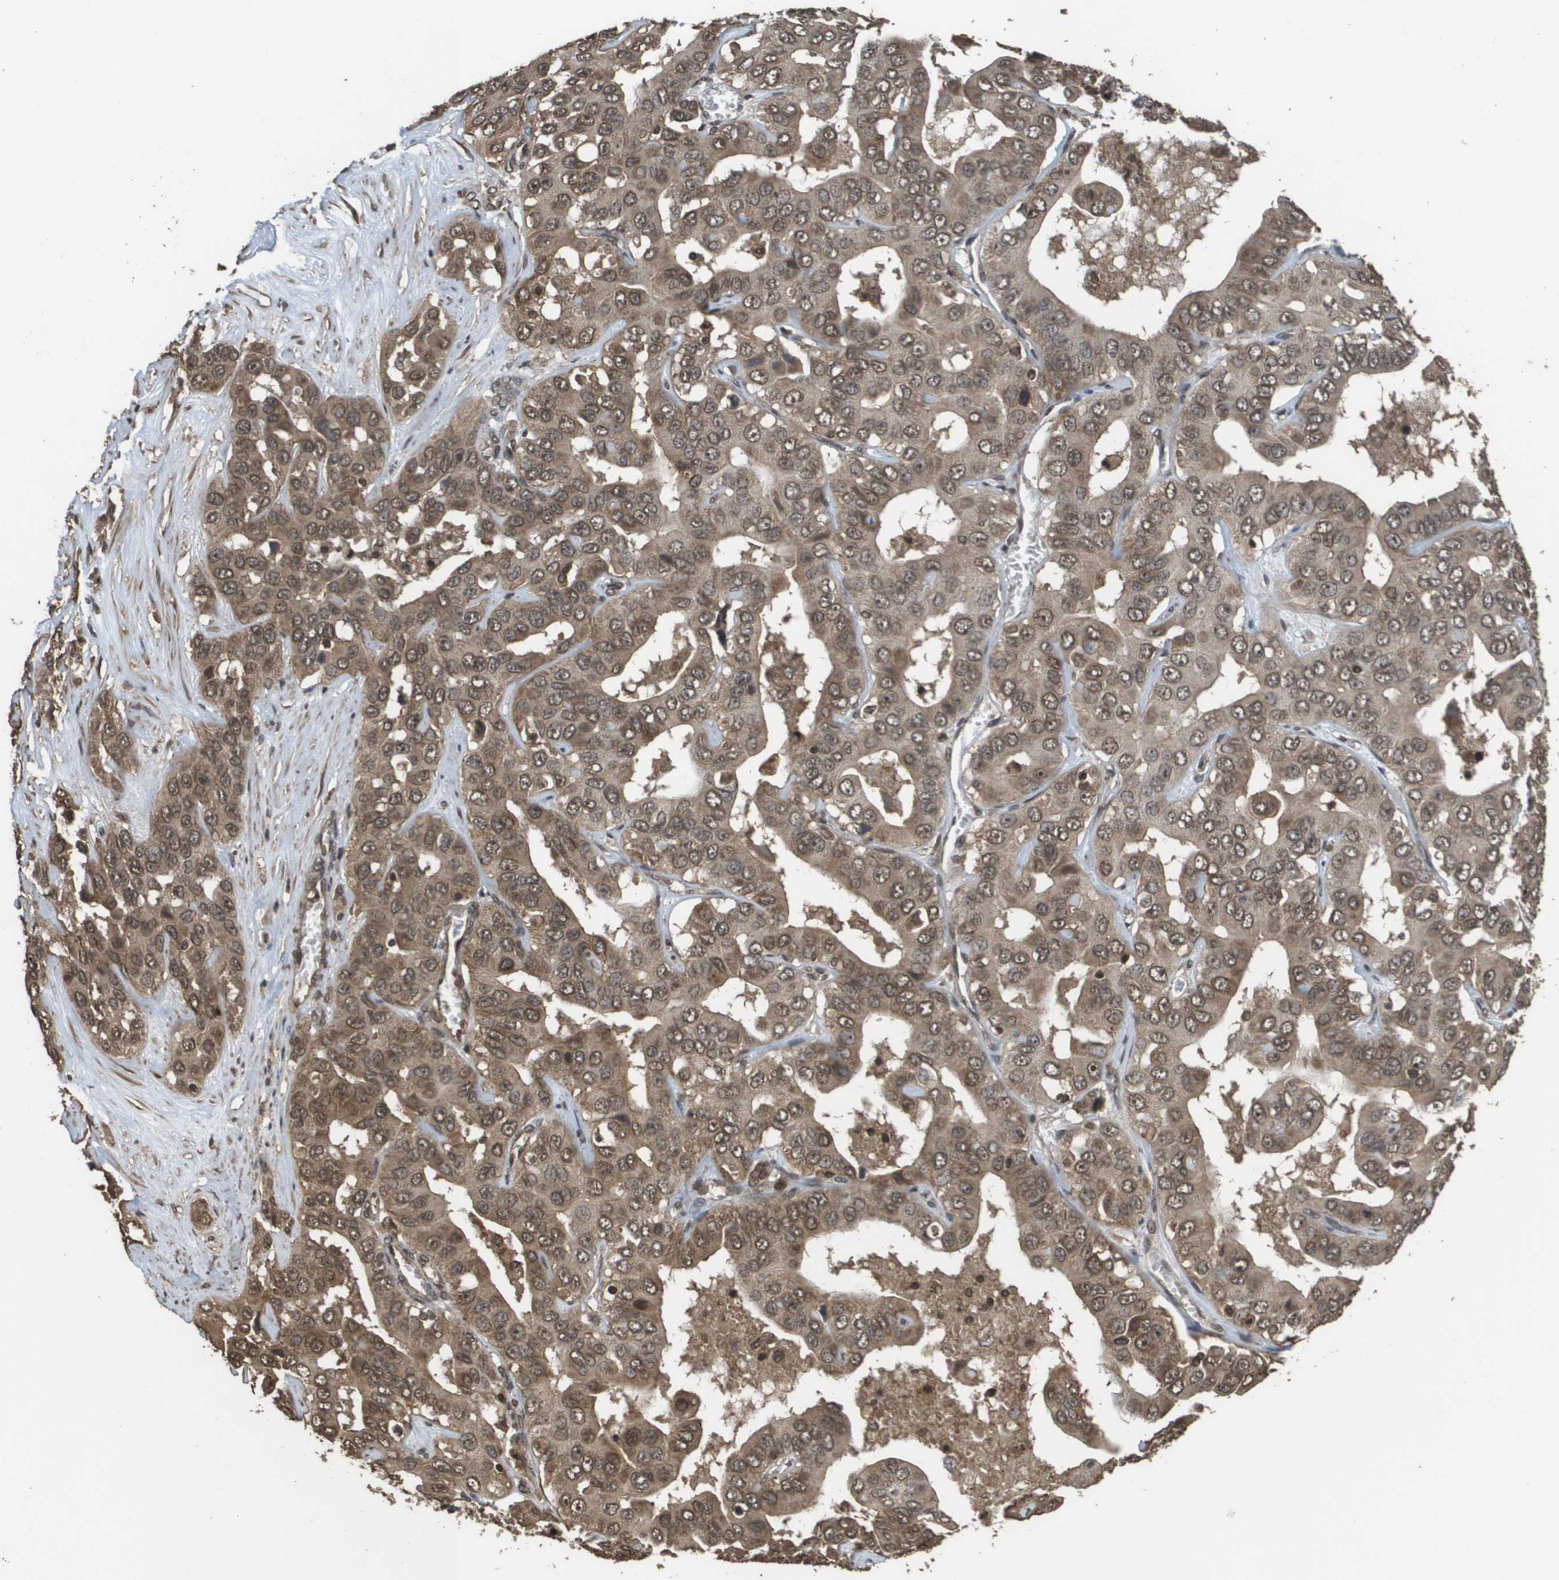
{"staining": {"intensity": "moderate", "quantity": ">75%", "location": "cytoplasmic/membranous"}, "tissue": "liver cancer", "cell_type": "Tumor cells", "image_type": "cancer", "snomed": [{"axis": "morphology", "description": "Cholangiocarcinoma"}, {"axis": "topography", "description": "Liver"}], "caption": "DAB immunohistochemical staining of human liver cholangiocarcinoma reveals moderate cytoplasmic/membranous protein positivity in approximately >75% of tumor cells.", "gene": "AXIN2", "patient": {"sex": "female", "age": 52}}